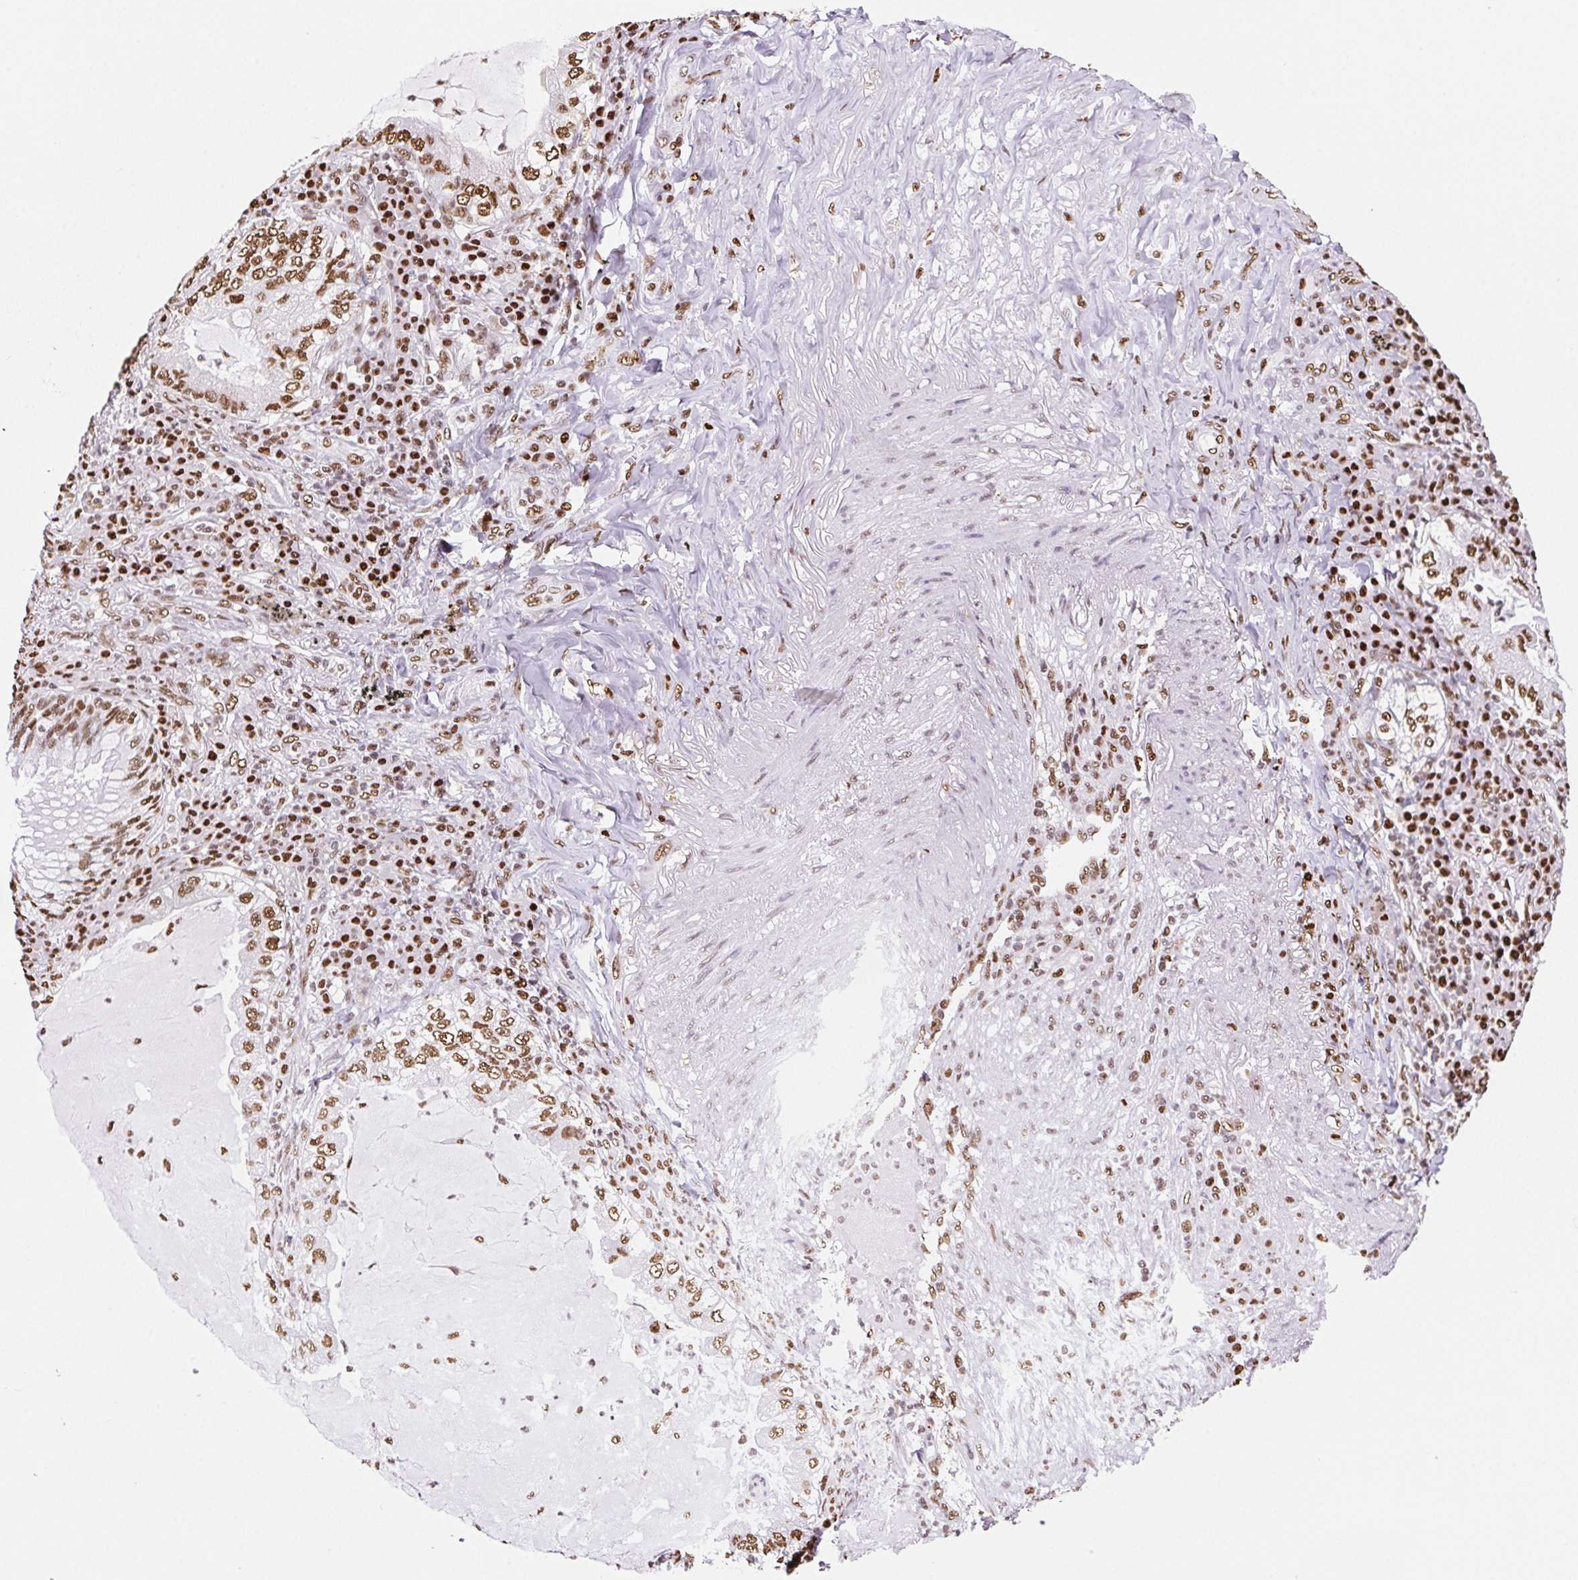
{"staining": {"intensity": "moderate", "quantity": ">75%", "location": "nuclear"}, "tissue": "lung cancer", "cell_type": "Tumor cells", "image_type": "cancer", "snomed": [{"axis": "morphology", "description": "Adenocarcinoma, NOS"}, {"axis": "topography", "description": "Lung"}], "caption": "High-power microscopy captured an immunohistochemistry photomicrograph of adenocarcinoma (lung), revealing moderate nuclear staining in about >75% of tumor cells.", "gene": "SET", "patient": {"sex": "female", "age": 73}}